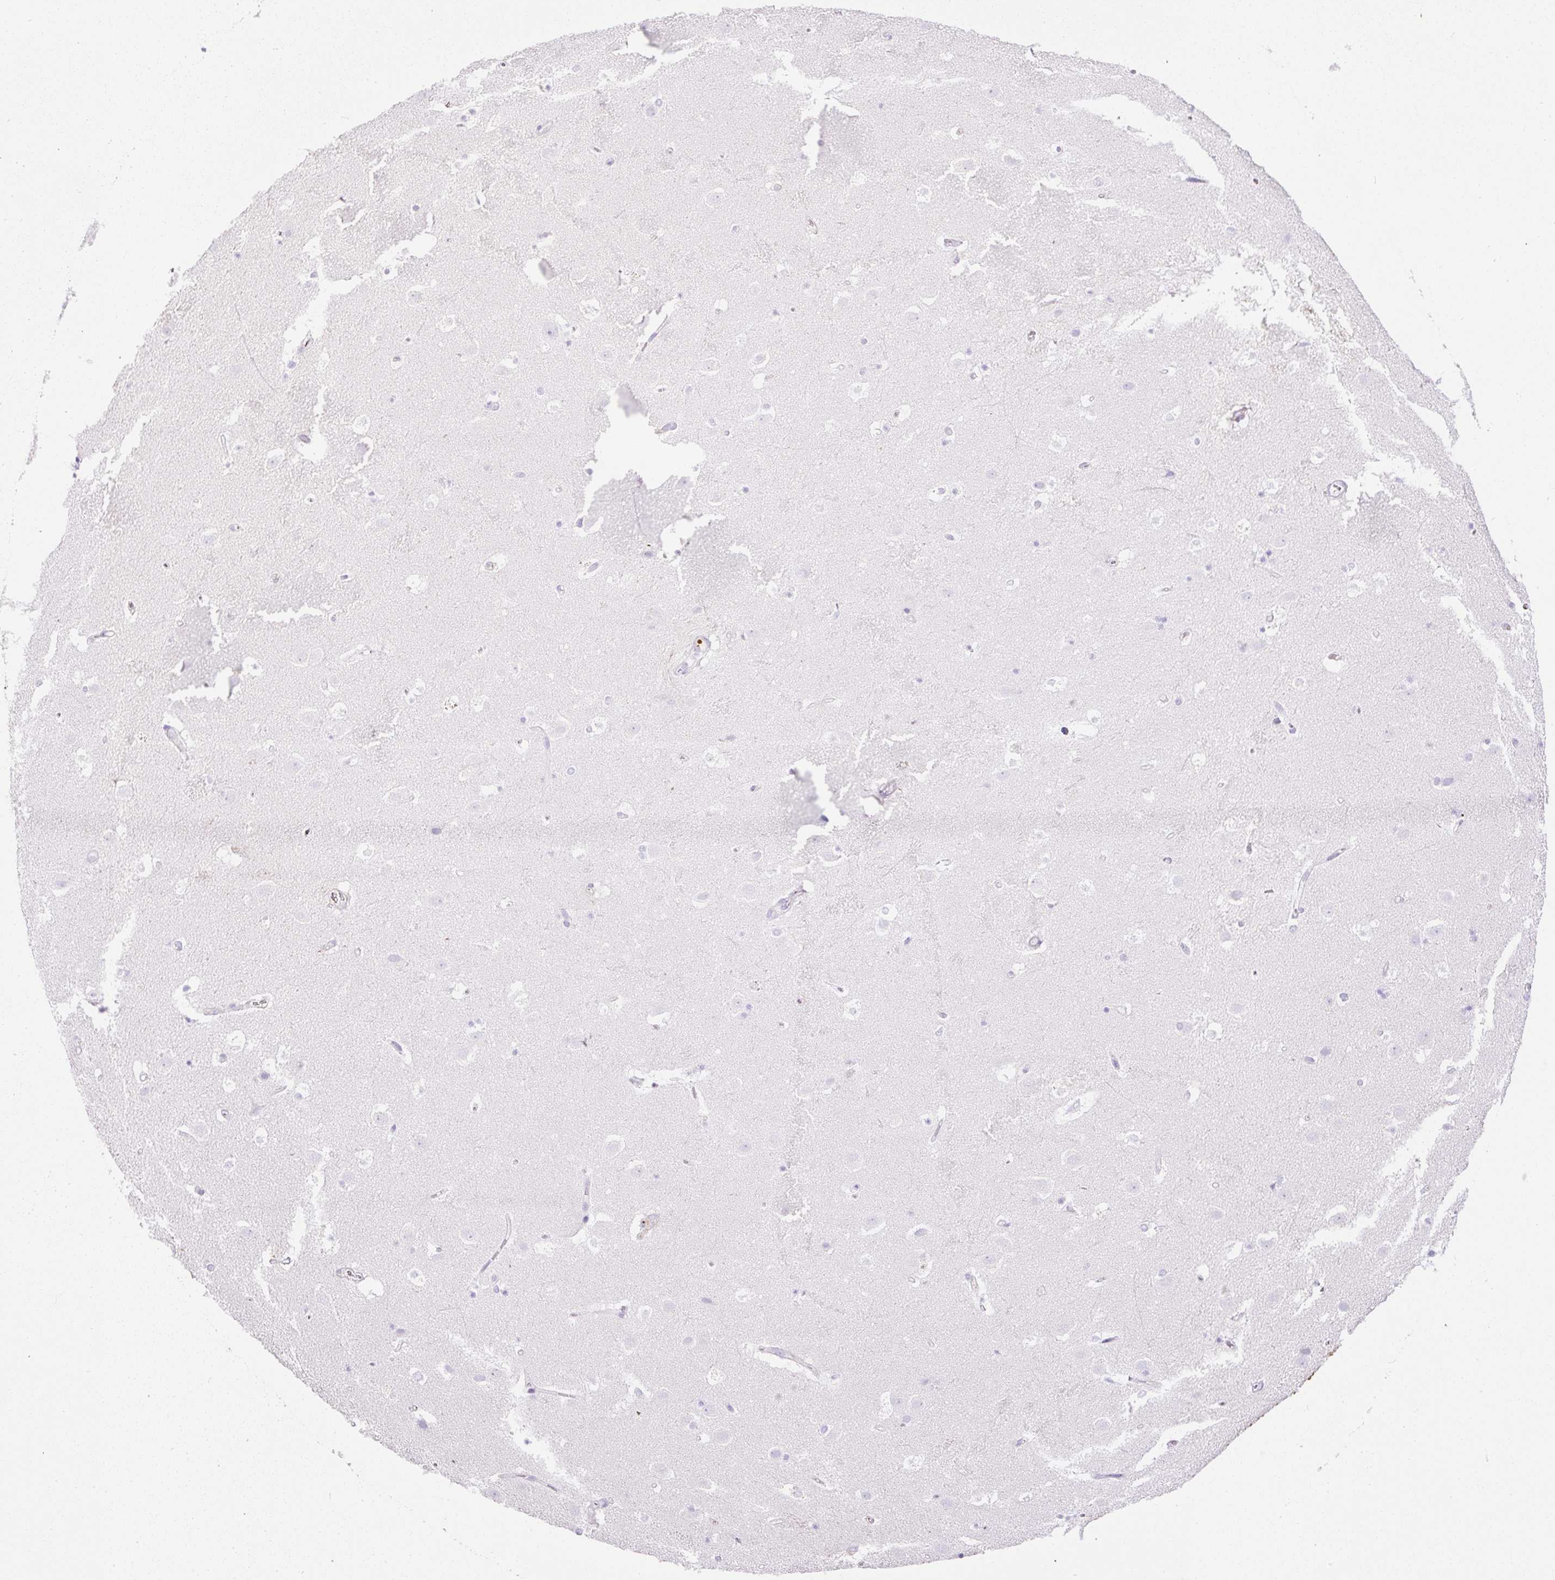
{"staining": {"intensity": "negative", "quantity": "none", "location": "none"}, "tissue": "caudate", "cell_type": "Glial cells", "image_type": "normal", "snomed": [{"axis": "morphology", "description": "Normal tissue, NOS"}, {"axis": "topography", "description": "Lateral ventricle wall"}], "caption": "This is an immunohistochemistry (IHC) photomicrograph of unremarkable human caudate. There is no expression in glial cells.", "gene": "APCS", "patient": {"sex": "male", "age": 37}}